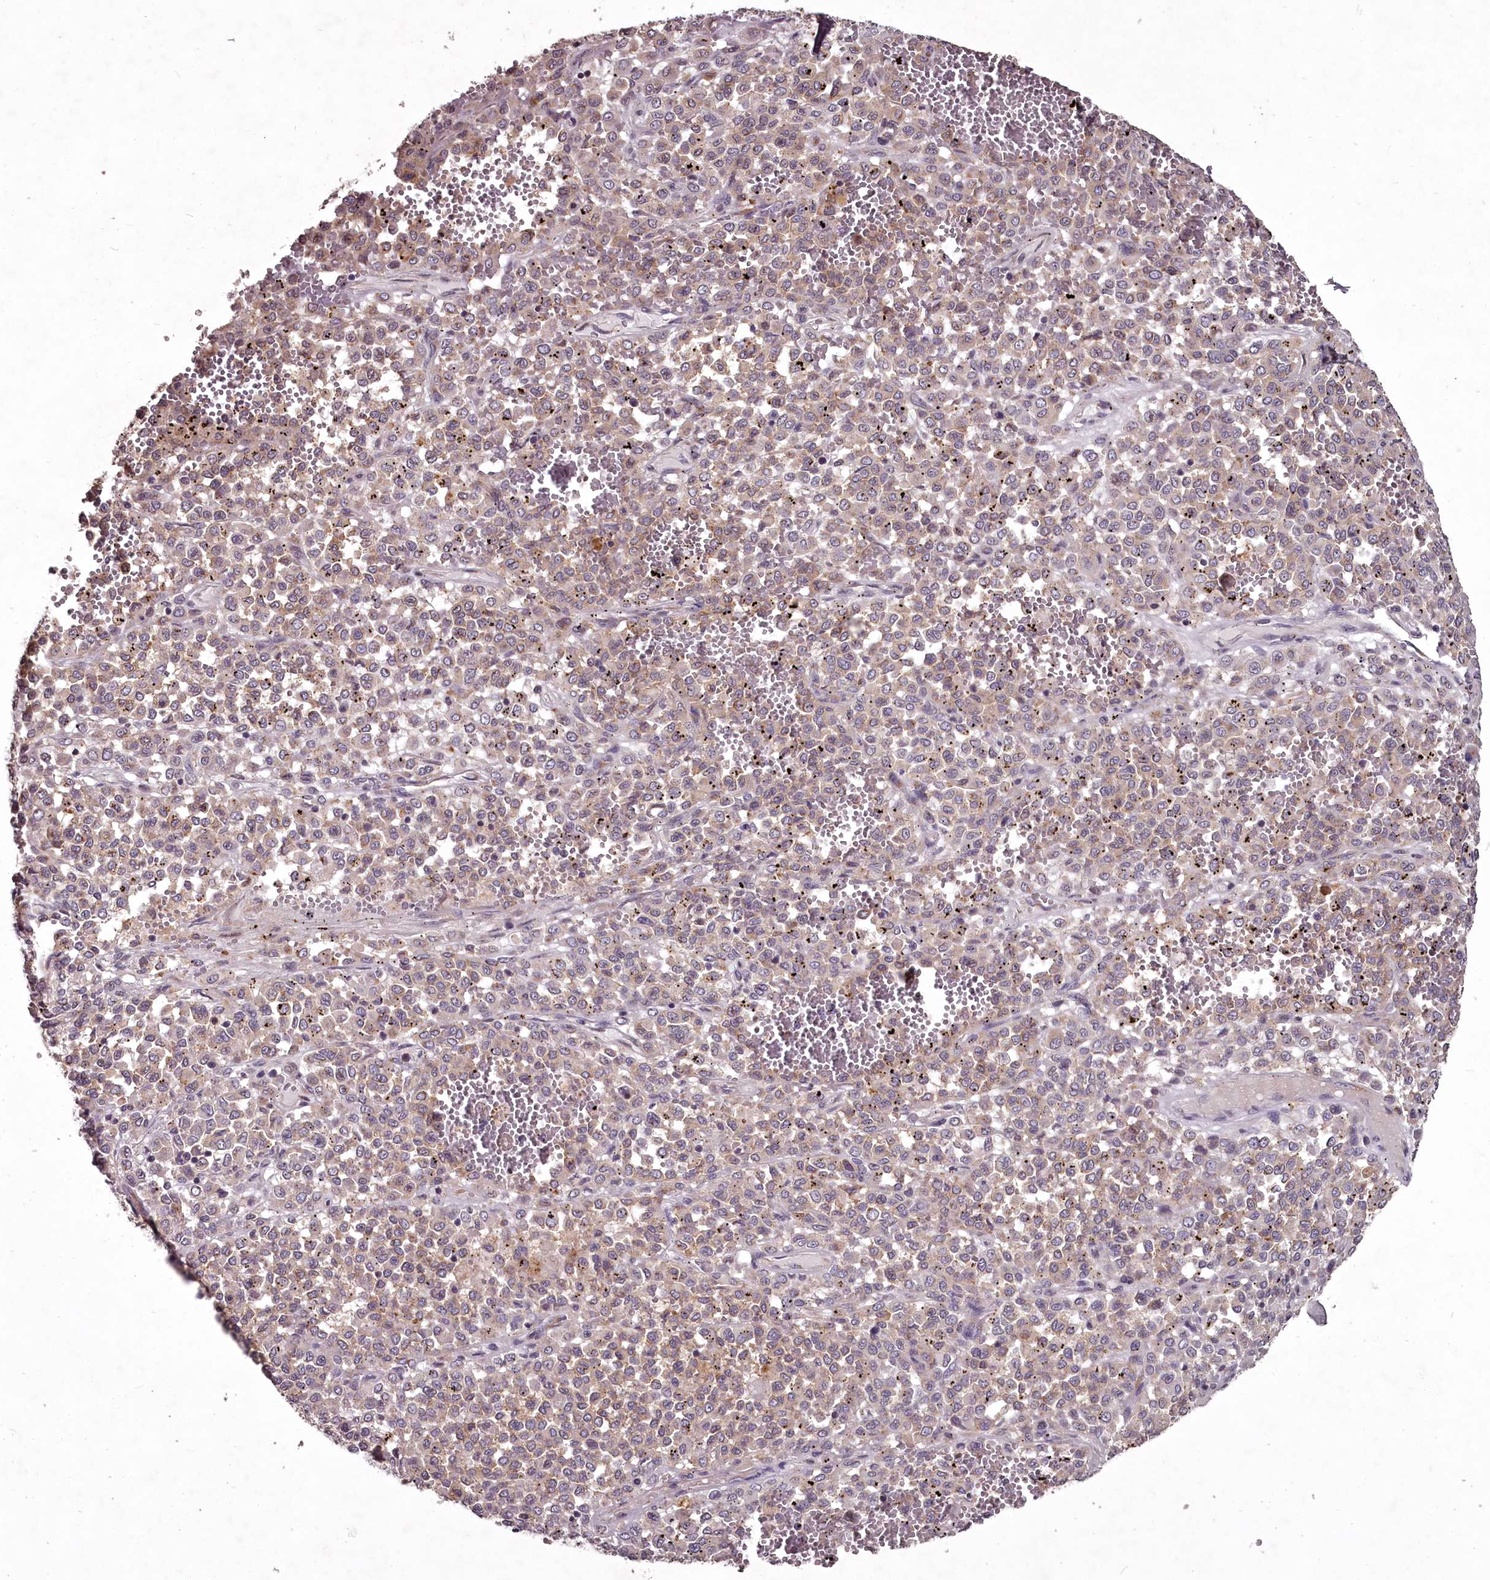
{"staining": {"intensity": "negative", "quantity": "none", "location": "none"}, "tissue": "melanoma", "cell_type": "Tumor cells", "image_type": "cancer", "snomed": [{"axis": "morphology", "description": "Malignant melanoma, Metastatic site"}, {"axis": "topography", "description": "Pancreas"}], "caption": "This is an immunohistochemistry histopathology image of human malignant melanoma (metastatic site). There is no positivity in tumor cells.", "gene": "STX6", "patient": {"sex": "female", "age": 30}}